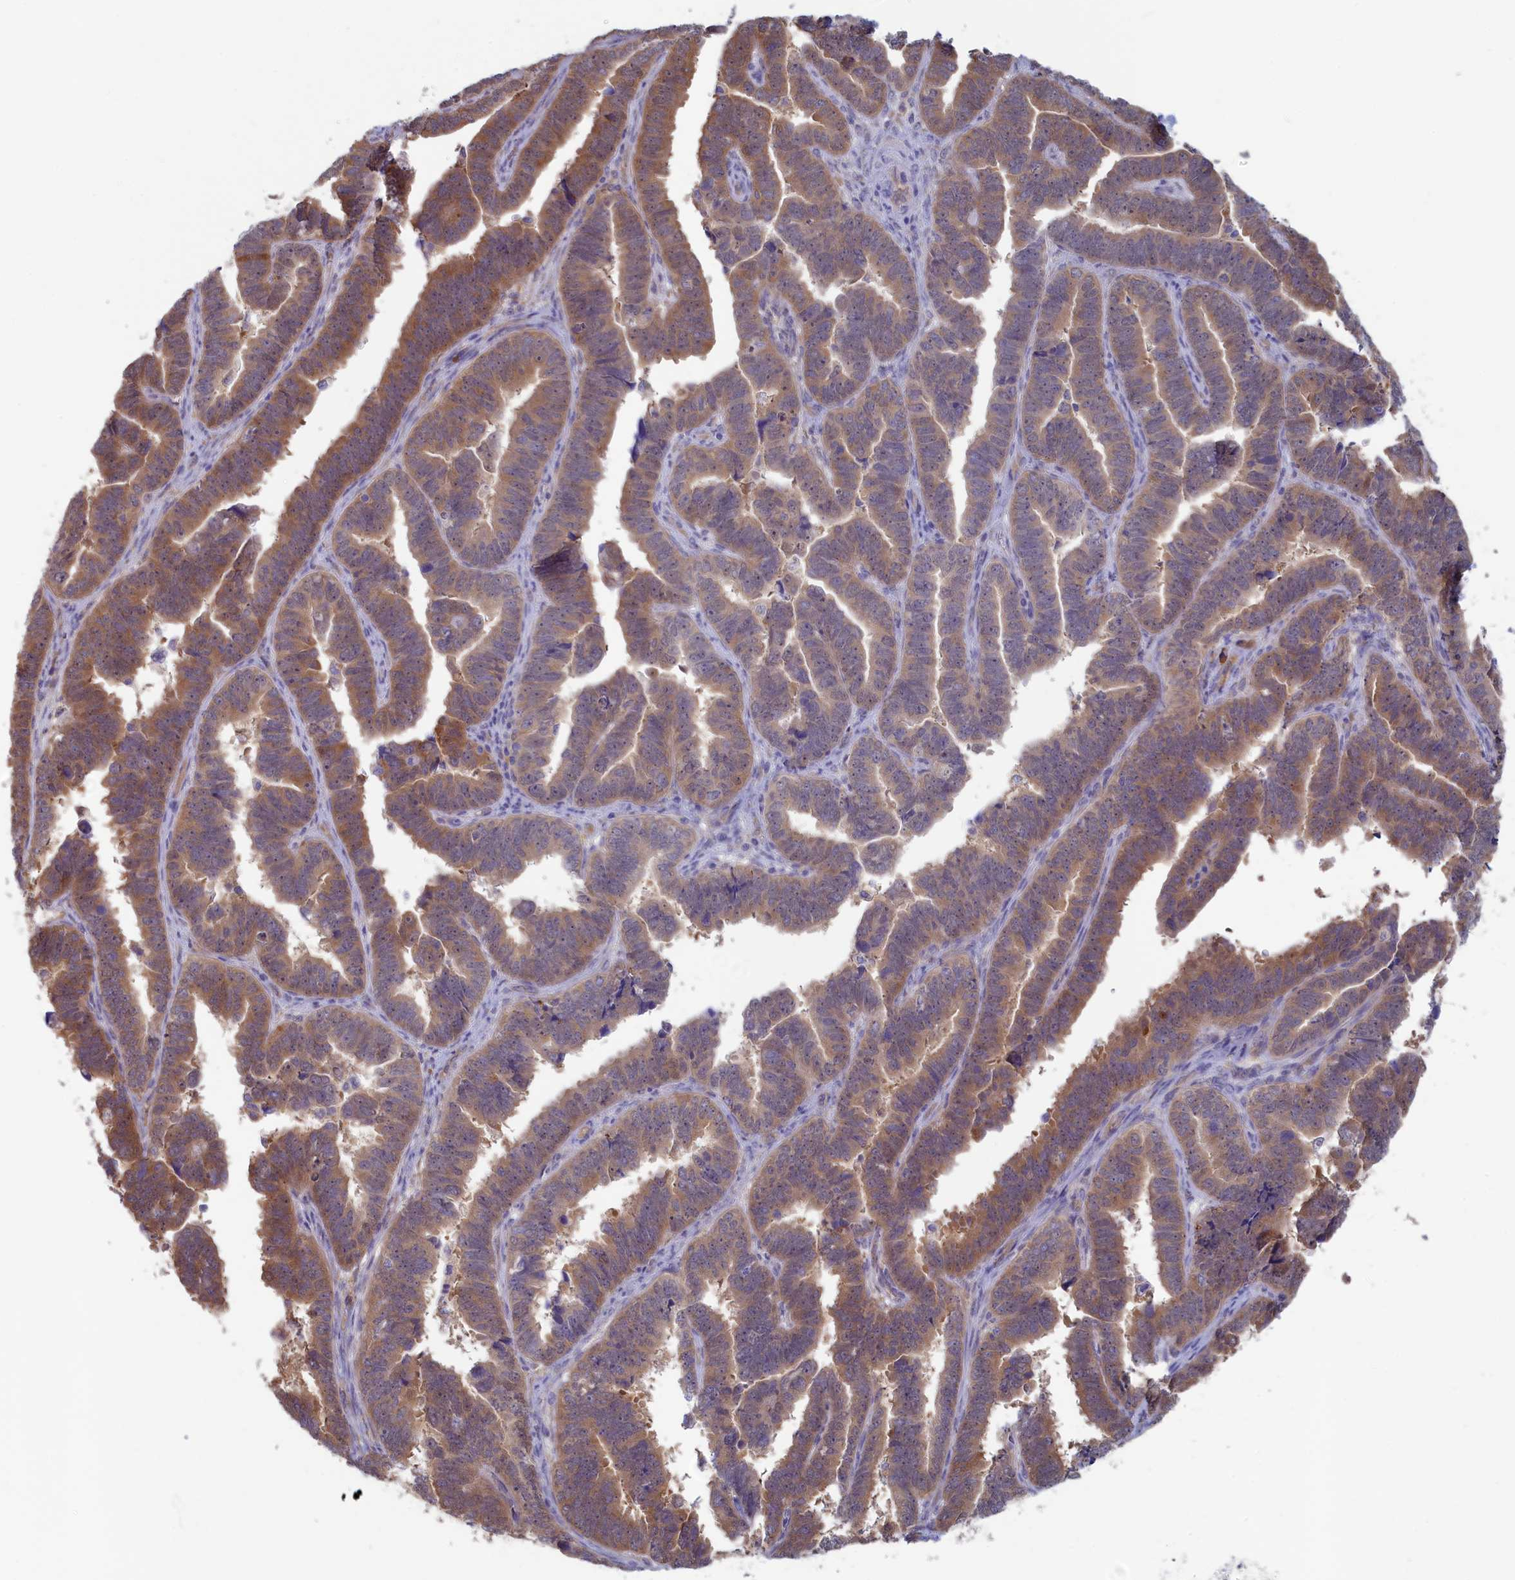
{"staining": {"intensity": "moderate", "quantity": ">75%", "location": "cytoplasmic/membranous"}, "tissue": "endometrial cancer", "cell_type": "Tumor cells", "image_type": "cancer", "snomed": [{"axis": "morphology", "description": "Adenocarcinoma, NOS"}, {"axis": "topography", "description": "Endometrium"}], "caption": "This is a histology image of immunohistochemistry (IHC) staining of adenocarcinoma (endometrial), which shows moderate expression in the cytoplasmic/membranous of tumor cells.", "gene": "SYNDIG1L", "patient": {"sex": "female", "age": 75}}